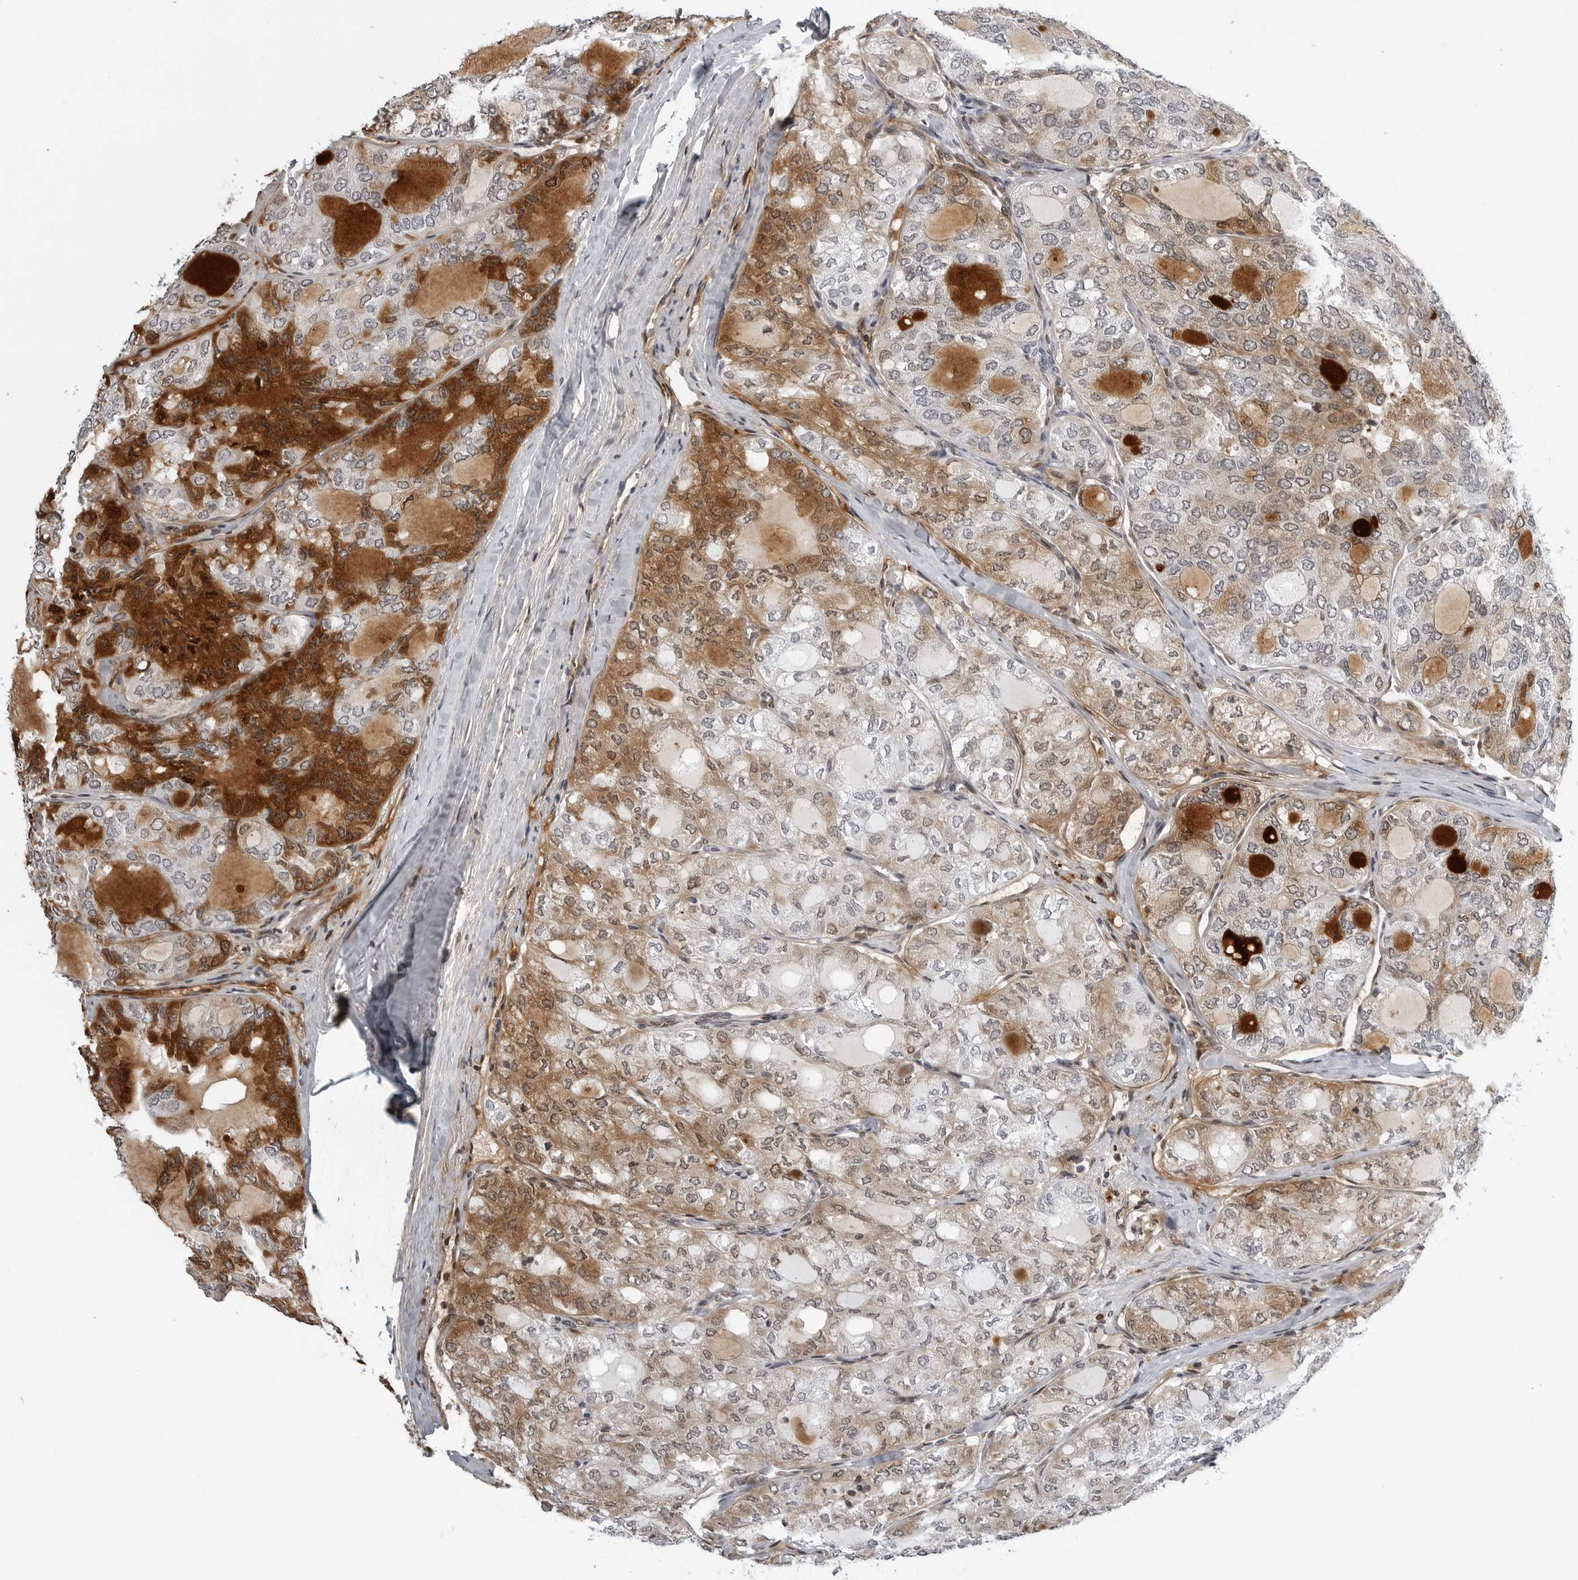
{"staining": {"intensity": "strong", "quantity": "25%-75%", "location": "cytoplasmic/membranous"}, "tissue": "thyroid cancer", "cell_type": "Tumor cells", "image_type": "cancer", "snomed": [{"axis": "morphology", "description": "Follicular adenoma carcinoma, NOS"}, {"axis": "topography", "description": "Thyroid gland"}], "caption": "Tumor cells demonstrate high levels of strong cytoplasmic/membranous positivity in approximately 25%-75% of cells in human thyroid cancer.", "gene": "CXCR5", "patient": {"sex": "male", "age": 75}}